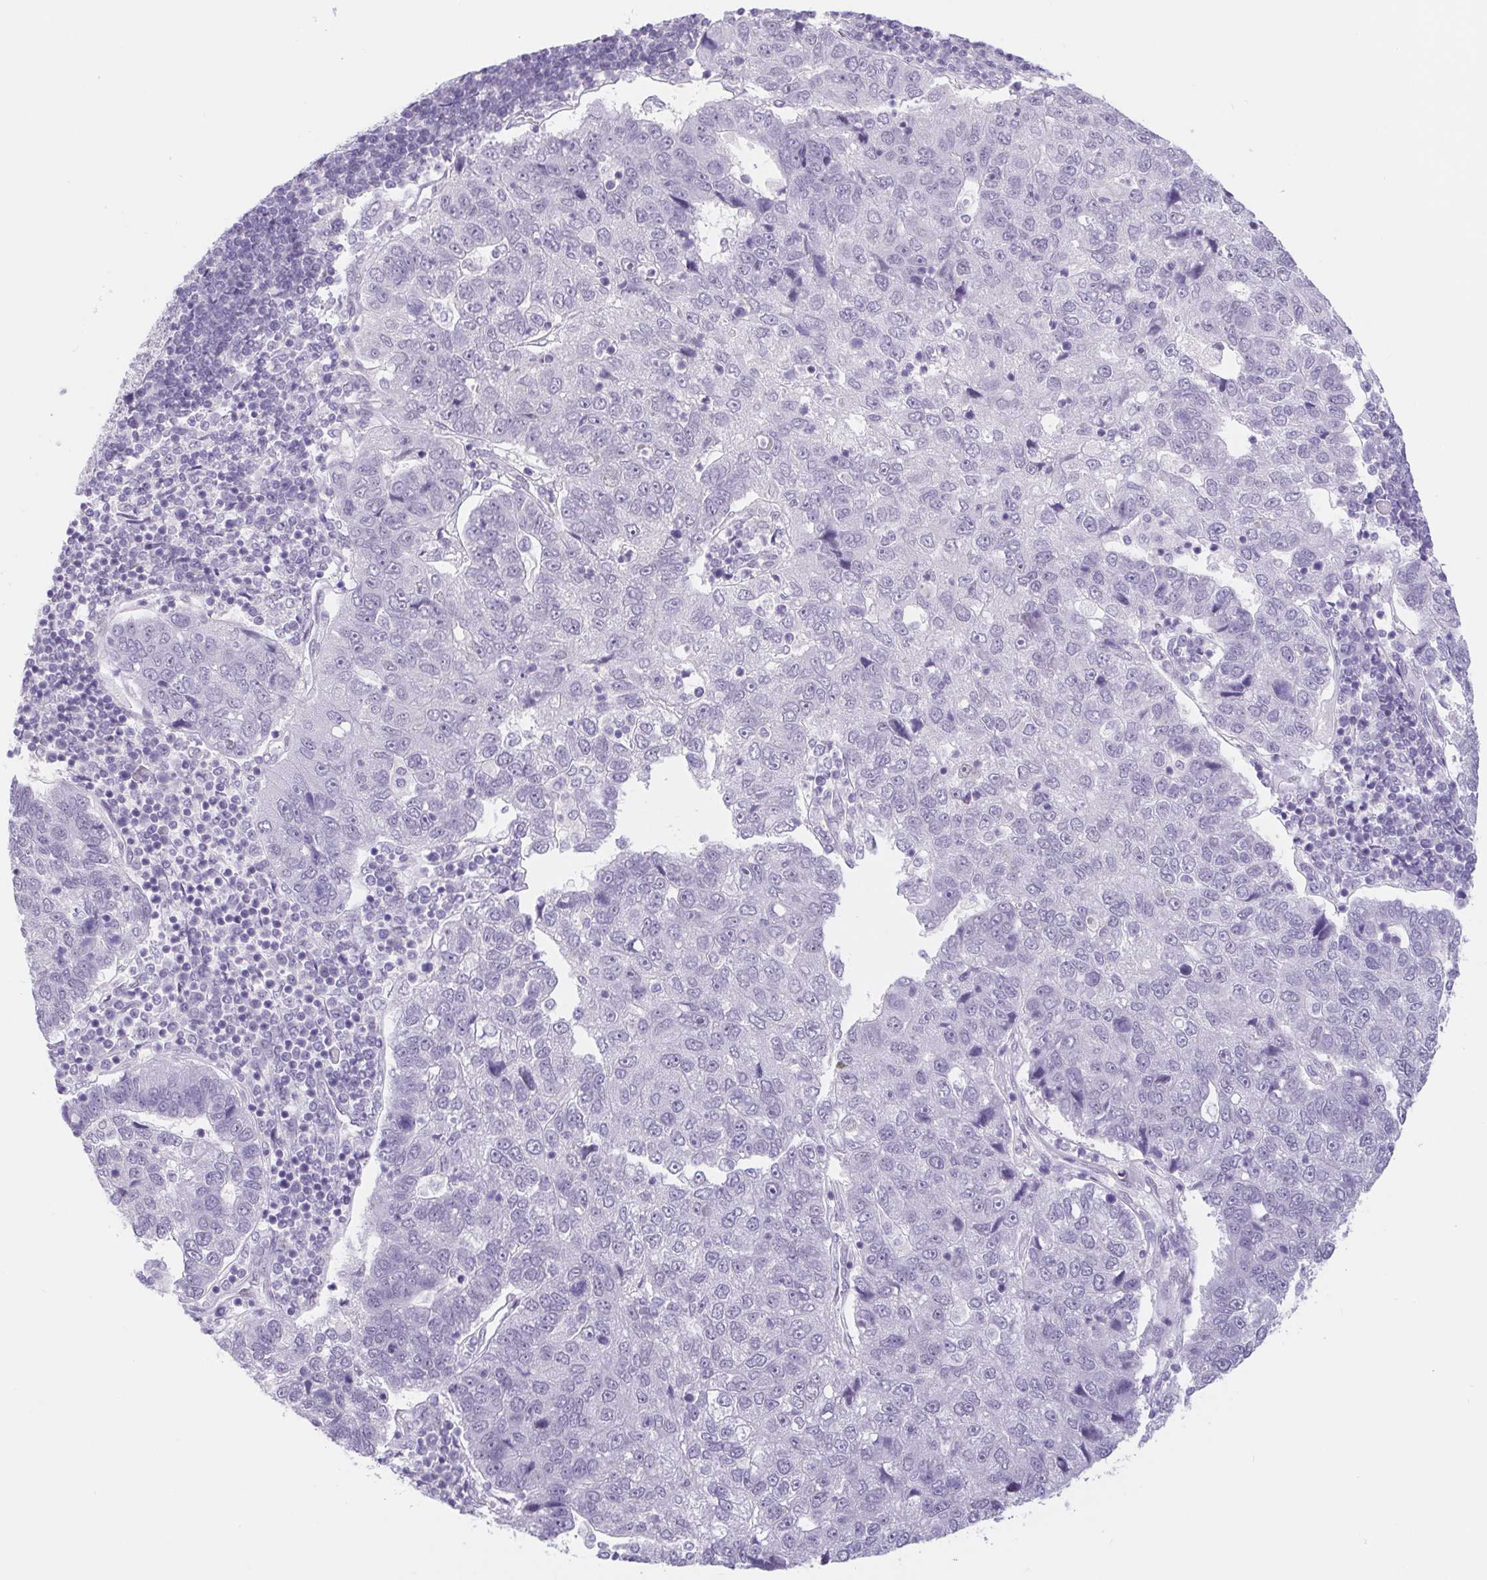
{"staining": {"intensity": "negative", "quantity": "none", "location": "none"}, "tissue": "pancreatic cancer", "cell_type": "Tumor cells", "image_type": "cancer", "snomed": [{"axis": "morphology", "description": "Adenocarcinoma, NOS"}, {"axis": "topography", "description": "Pancreas"}], "caption": "This is an IHC image of adenocarcinoma (pancreatic). There is no staining in tumor cells.", "gene": "CAND1", "patient": {"sex": "female", "age": 61}}